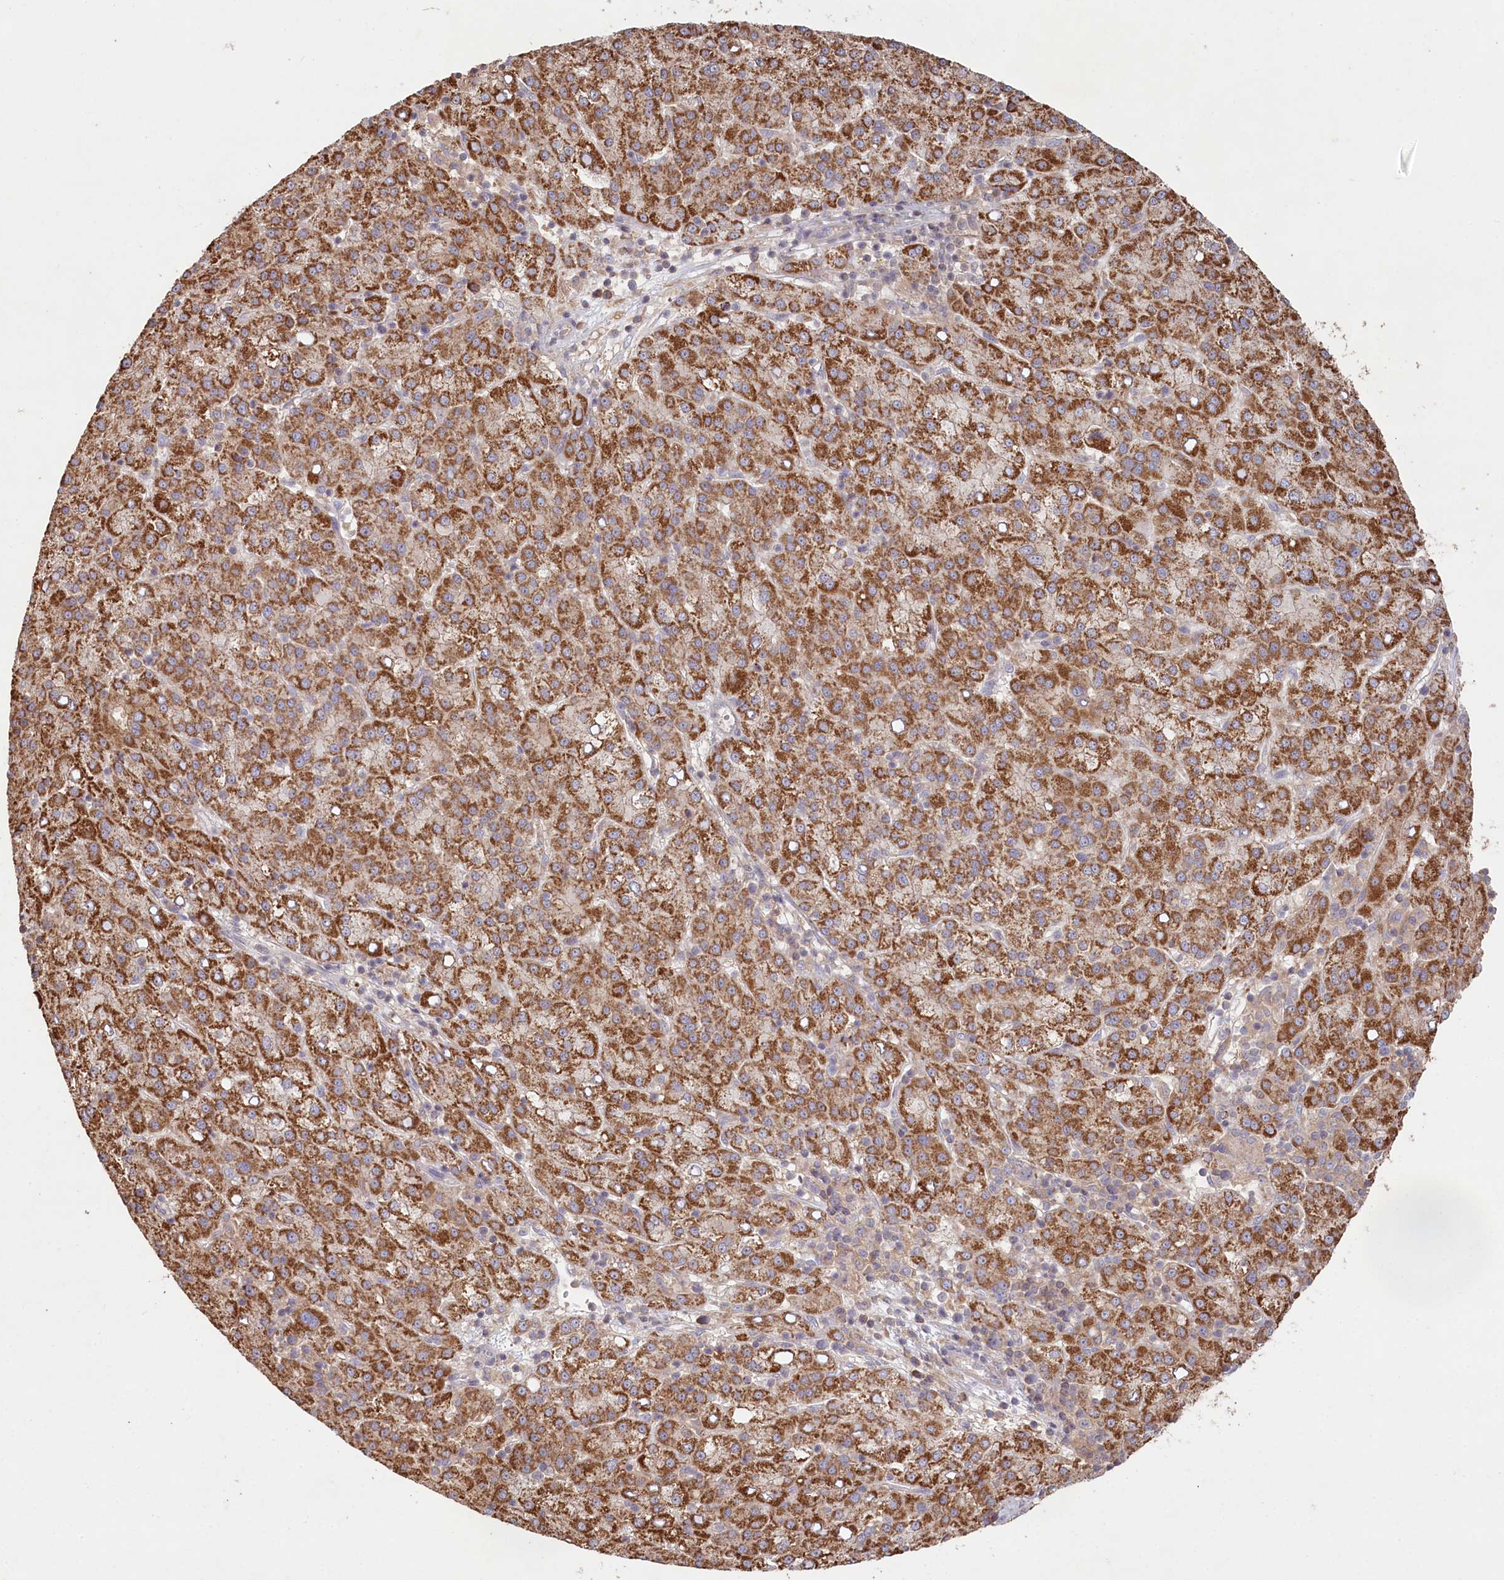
{"staining": {"intensity": "moderate", "quantity": ">75%", "location": "cytoplasmic/membranous"}, "tissue": "liver cancer", "cell_type": "Tumor cells", "image_type": "cancer", "snomed": [{"axis": "morphology", "description": "Carcinoma, Hepatocellular, NOS"}, {"axis": "topography", "description": "Liver"}], "caption": "Hepatocellular carcinoma (liver) was stained to show a protein in brown. There is medium levels of moderate cytoplasmic/membranous staining in about >75% of tumor cells.", "gene": "HAL", "patient": {"sex": "female", "age": 58}}